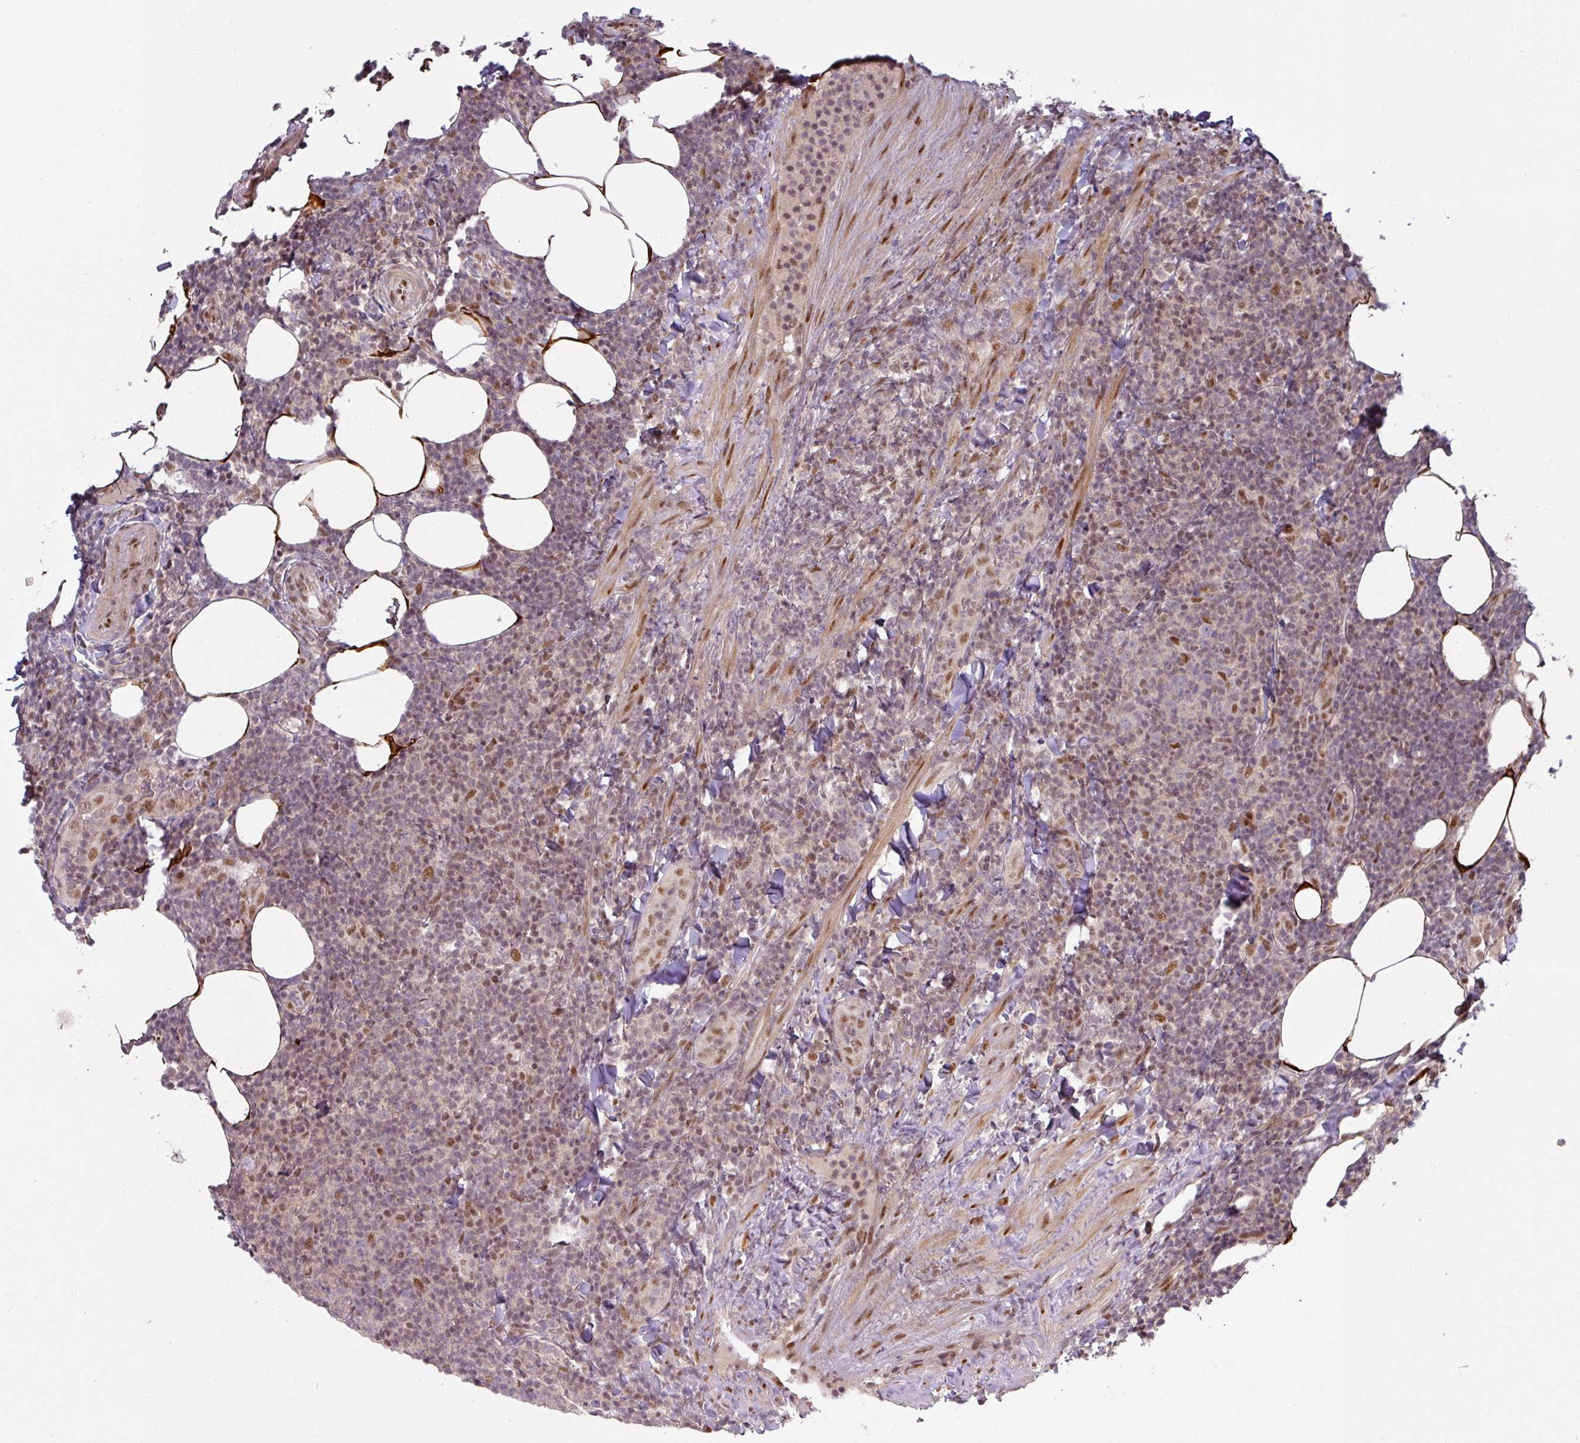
{"staining": {"intensity": "moderate", "quantity": "25%-75%", "location": "nuclear"}, "tissue": "lymphoma", "cell_type": "Tumor cells", "image_type": "cancer", "snomed": [{"axis": "morphology", "description": "Malignant lymphoma, non-Hodgkin's type, Low grade"}, {"axis": "topography", "description": "Lymph node"}], "caption": "Immunohistochemistry (IHC) histopathology image of low-grade malignant lymphoma, non-Hodgkin's type stained for a protein (brown), which displays medium levels of moderate nuclear positivity in about 25%-75% of tumor cells.", "gene": "CIC", "patient": {"sex": "male", "age": 66}}